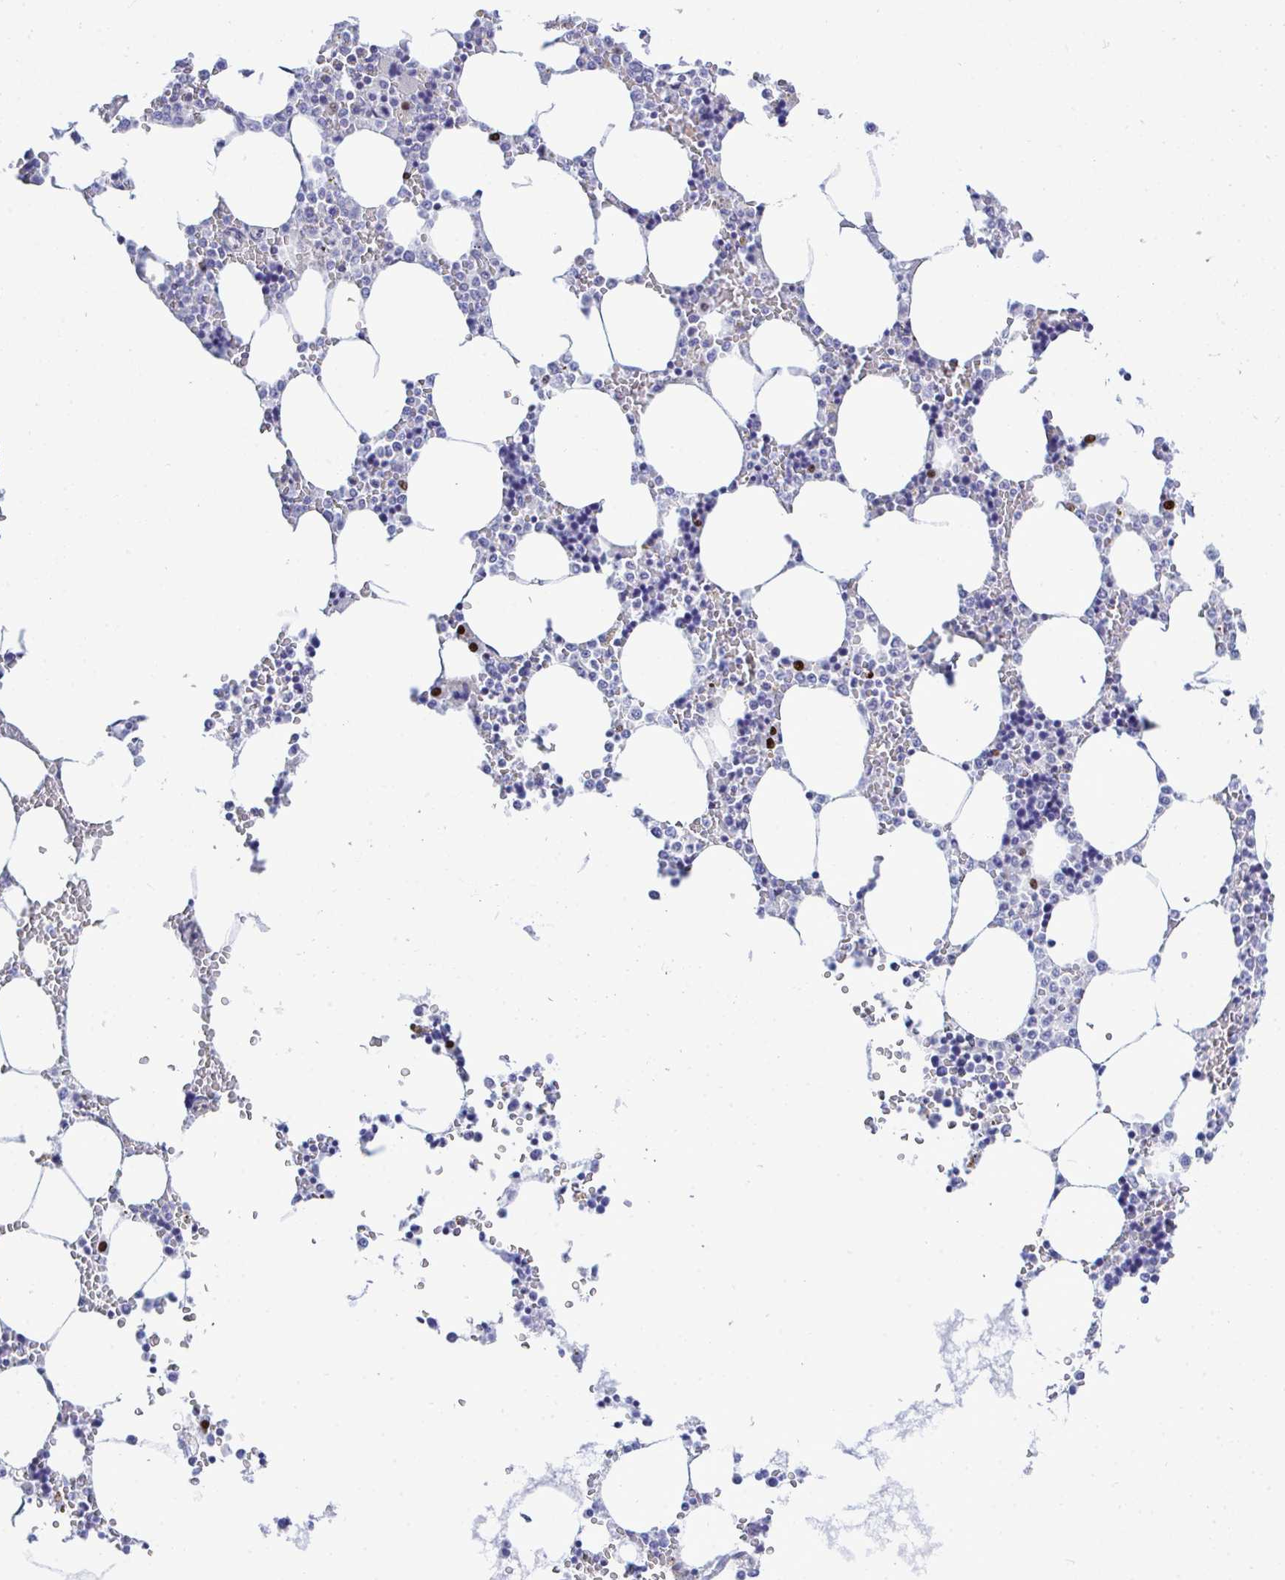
{"staining": {"intensity": "strong", "quantity": "<25%", "location": "nuclear"}, "tissue": "bone marrow", "cell_type": "Hematopoietic cells", "image_type": "normal", "snomed": [{"axis": "morphology", "description": "Normal tissue, NOS"}, {"axis": "topography", "description": "Bone marrow"}], "caption": "Approximately <25% of hematopoietic cells in normal human bone marrow reveal strong nuclear protein expression as visualized by brown immunohistochemical staining.", "gene": "SLC25A51", "patient": {"sex": "male", "age": 64}}